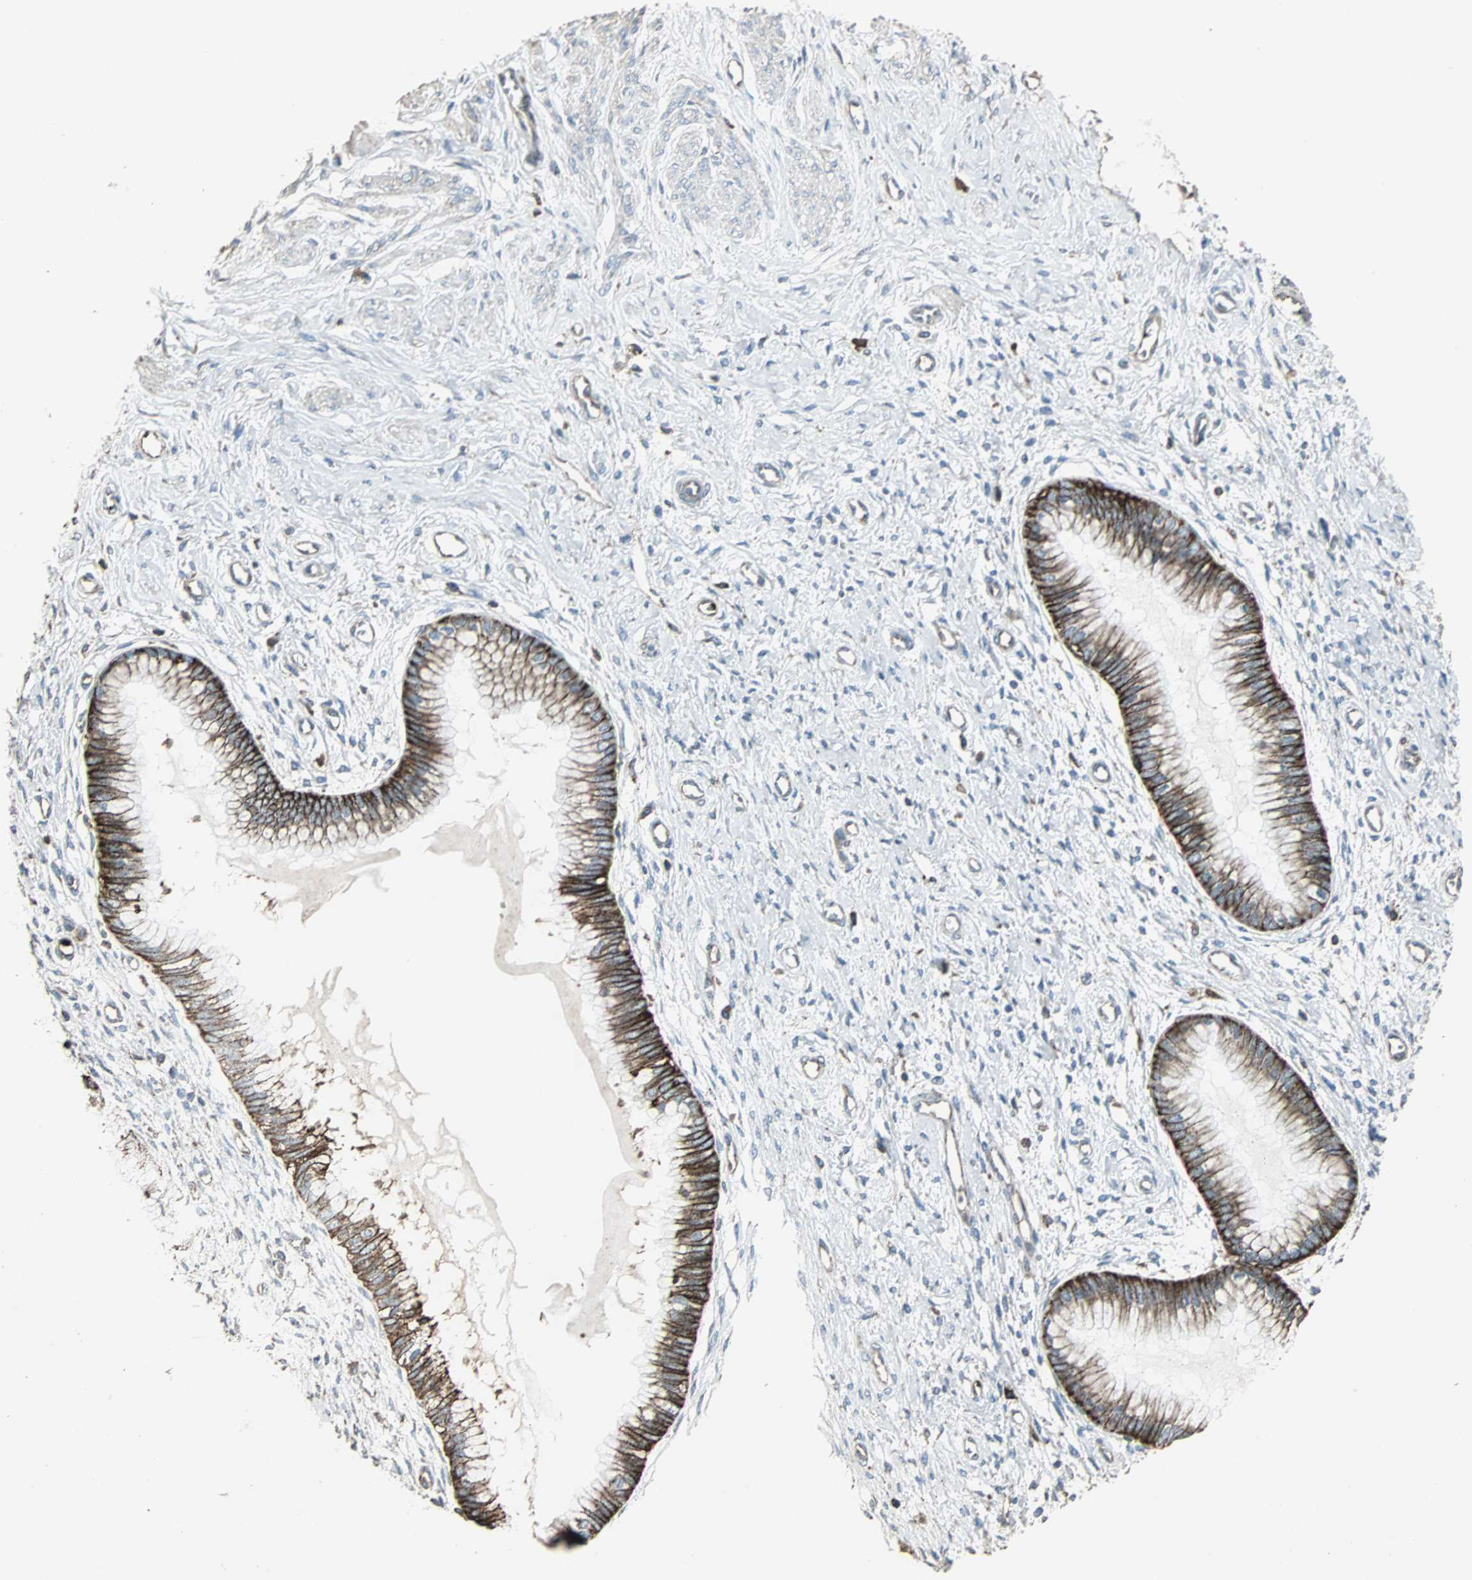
{"staining": {"intensity": "moderate", "quantity": ">75%", "location": "cytoplasmic/membranous"}, "tissue": "cervix", "cell_type": "Glandular cells", "image_type": "normal", "snomed": [{"axis": "morphology", "description": "Normal tissue, NOS"}, {"axis": "topography", "description": "Cervix"}], "caption": "Immunohistochemistry (IHC) (DAB (3,3'-diaminobenzidine)) staining of benign human cervix demonstrates moderate cytoplasmic/membranous protein expression in approximately >75% of glandular cells.", "gene": "F11R", "patient": {"sex": "female", "age": 55}}